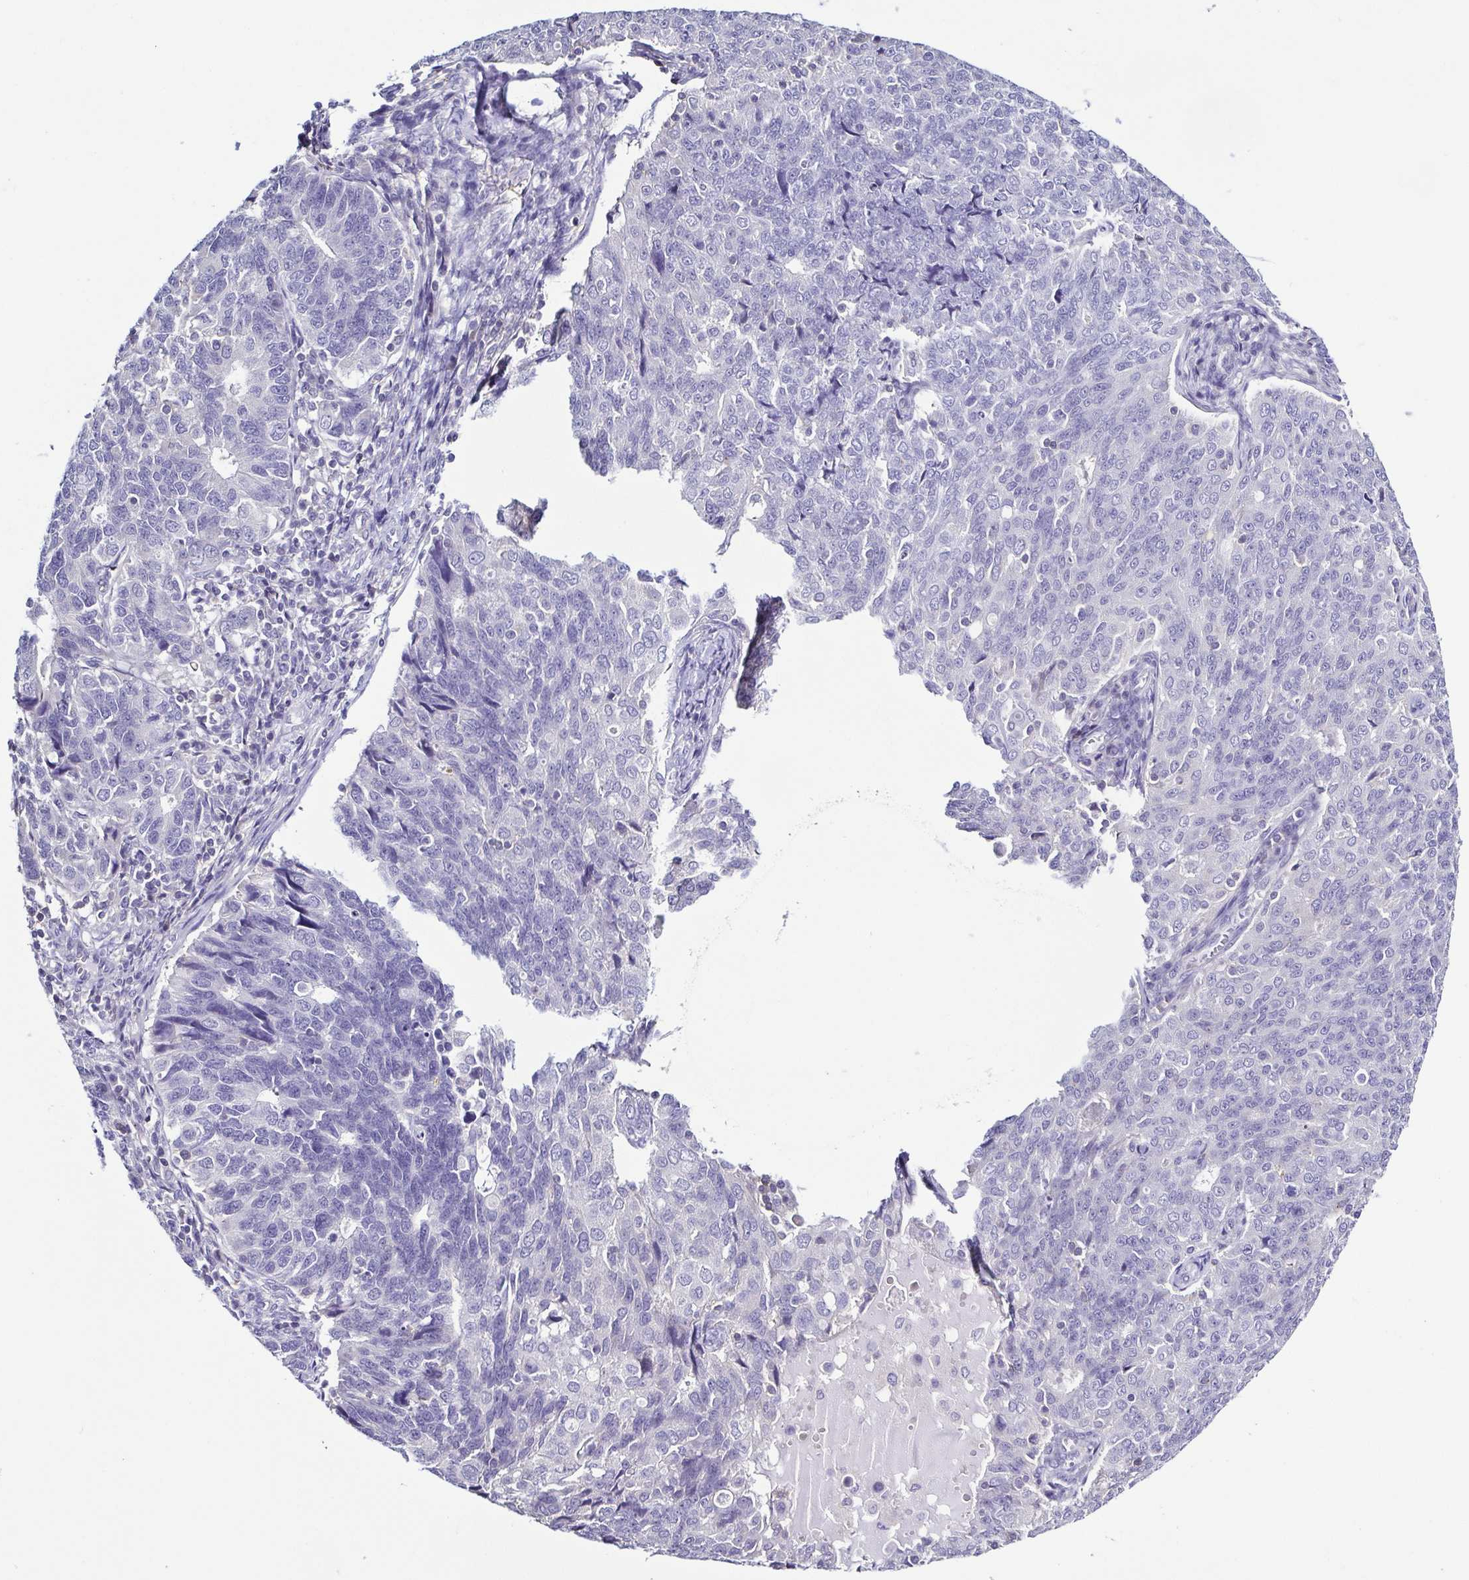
{"staining": {"intensity": "negative", "quantity": "none", "location": "none"}, "tissue": "endometrial cancer", "cell_type": "Tumor cells", "image_type": "cancer", "snomed": [{"axis": "morphology", "description": "Adenocarcinoma, NOS"}, {"axis": "topography", "description": "Endometrium"}], "caption": "DAB (3,3'-diaminobenzidine) immunohistochemical staining of endometrial cancer (adenocarcinoma) displays no significant expression in tumor cells.", "gene": "TNNT2", "patient": {"sex": "female", "age": 43}}